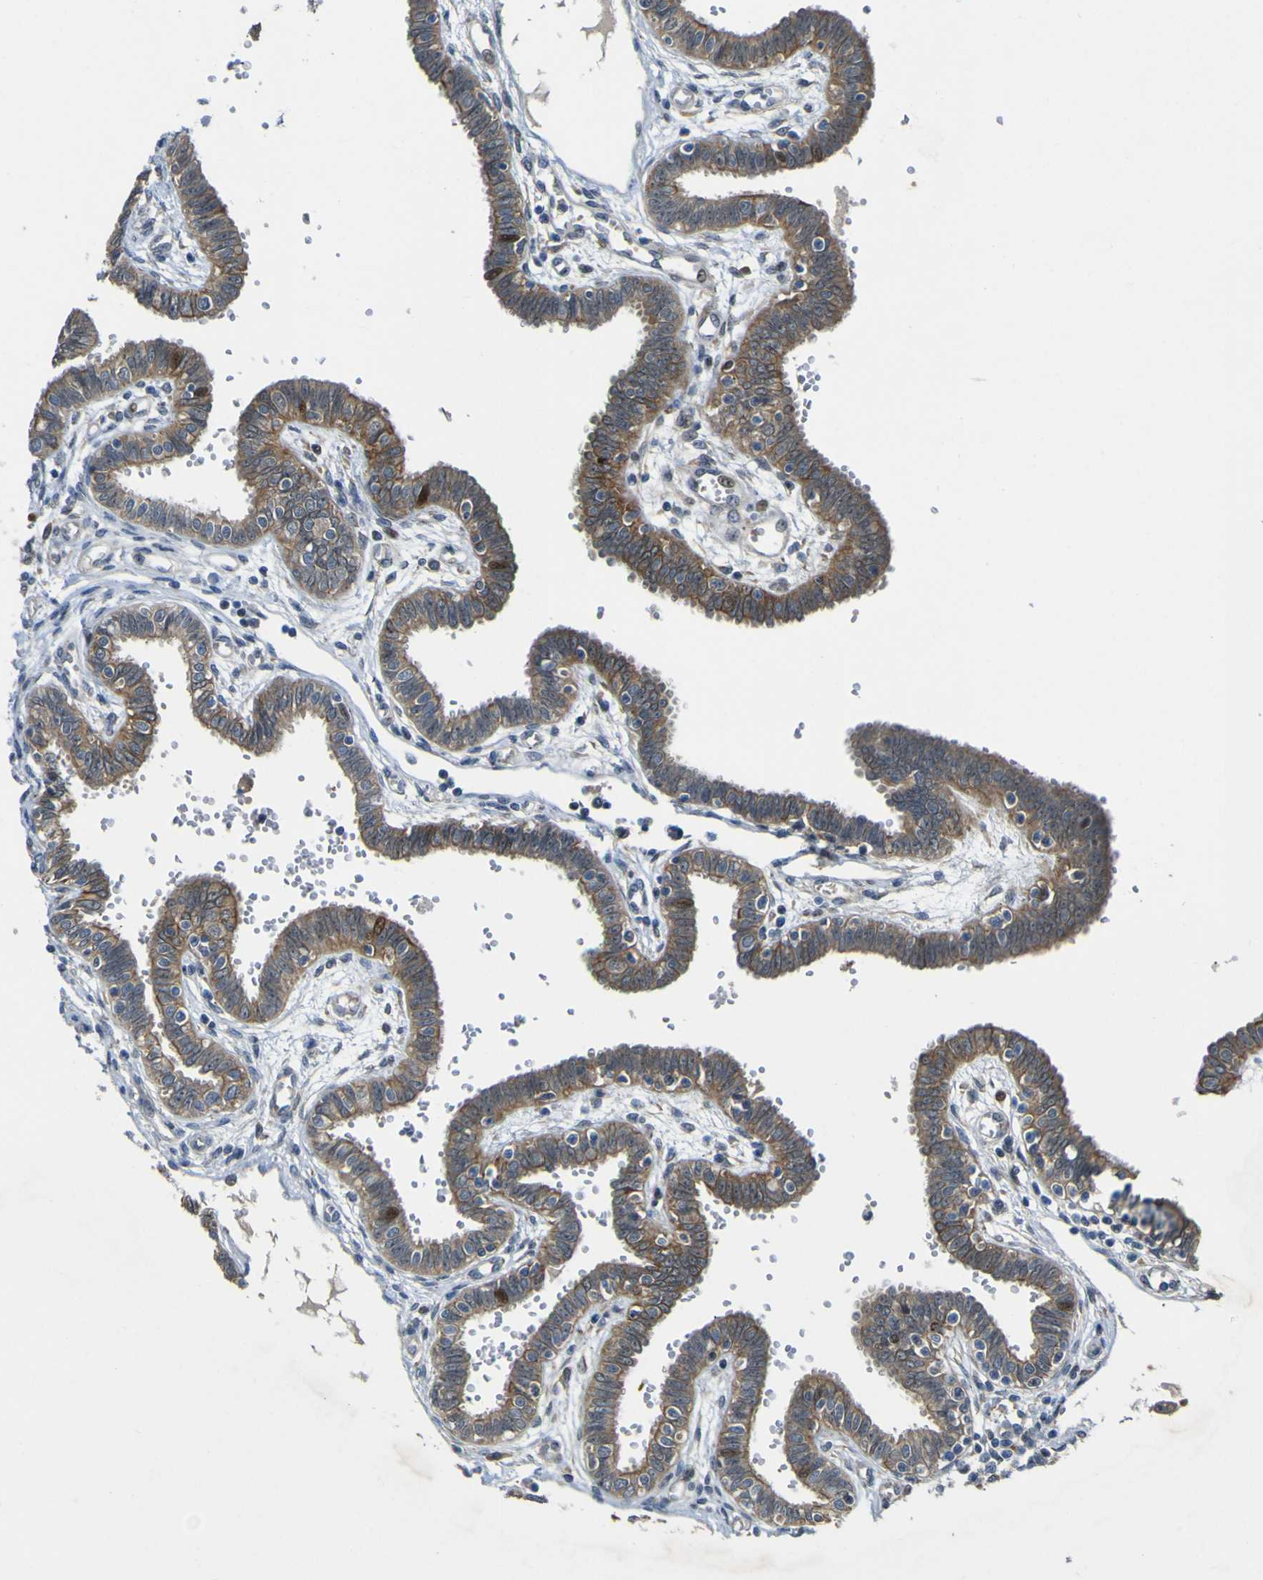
{"staining": {"intensity": "strong", "quantity": ">75%", "location": "cytoplasmic/membranous"}, "tissue": "fallopian tube", "cell_type": "Glandular cells", "image_type": "normal", "snomed": [{"axis": "morphology", "description": "Normal tissue, NOS"}, {"axis": "topography", "description": "Fallopian tube"}], "caption": "Immunohistochemical staining of benign human fallopian tube shows >75% levels of strong cytoplasmic/membranous protein expression in about >75% of glandular cells.", "gene": "LBHD1", "patient": {"sex": "female", "age": 32}}